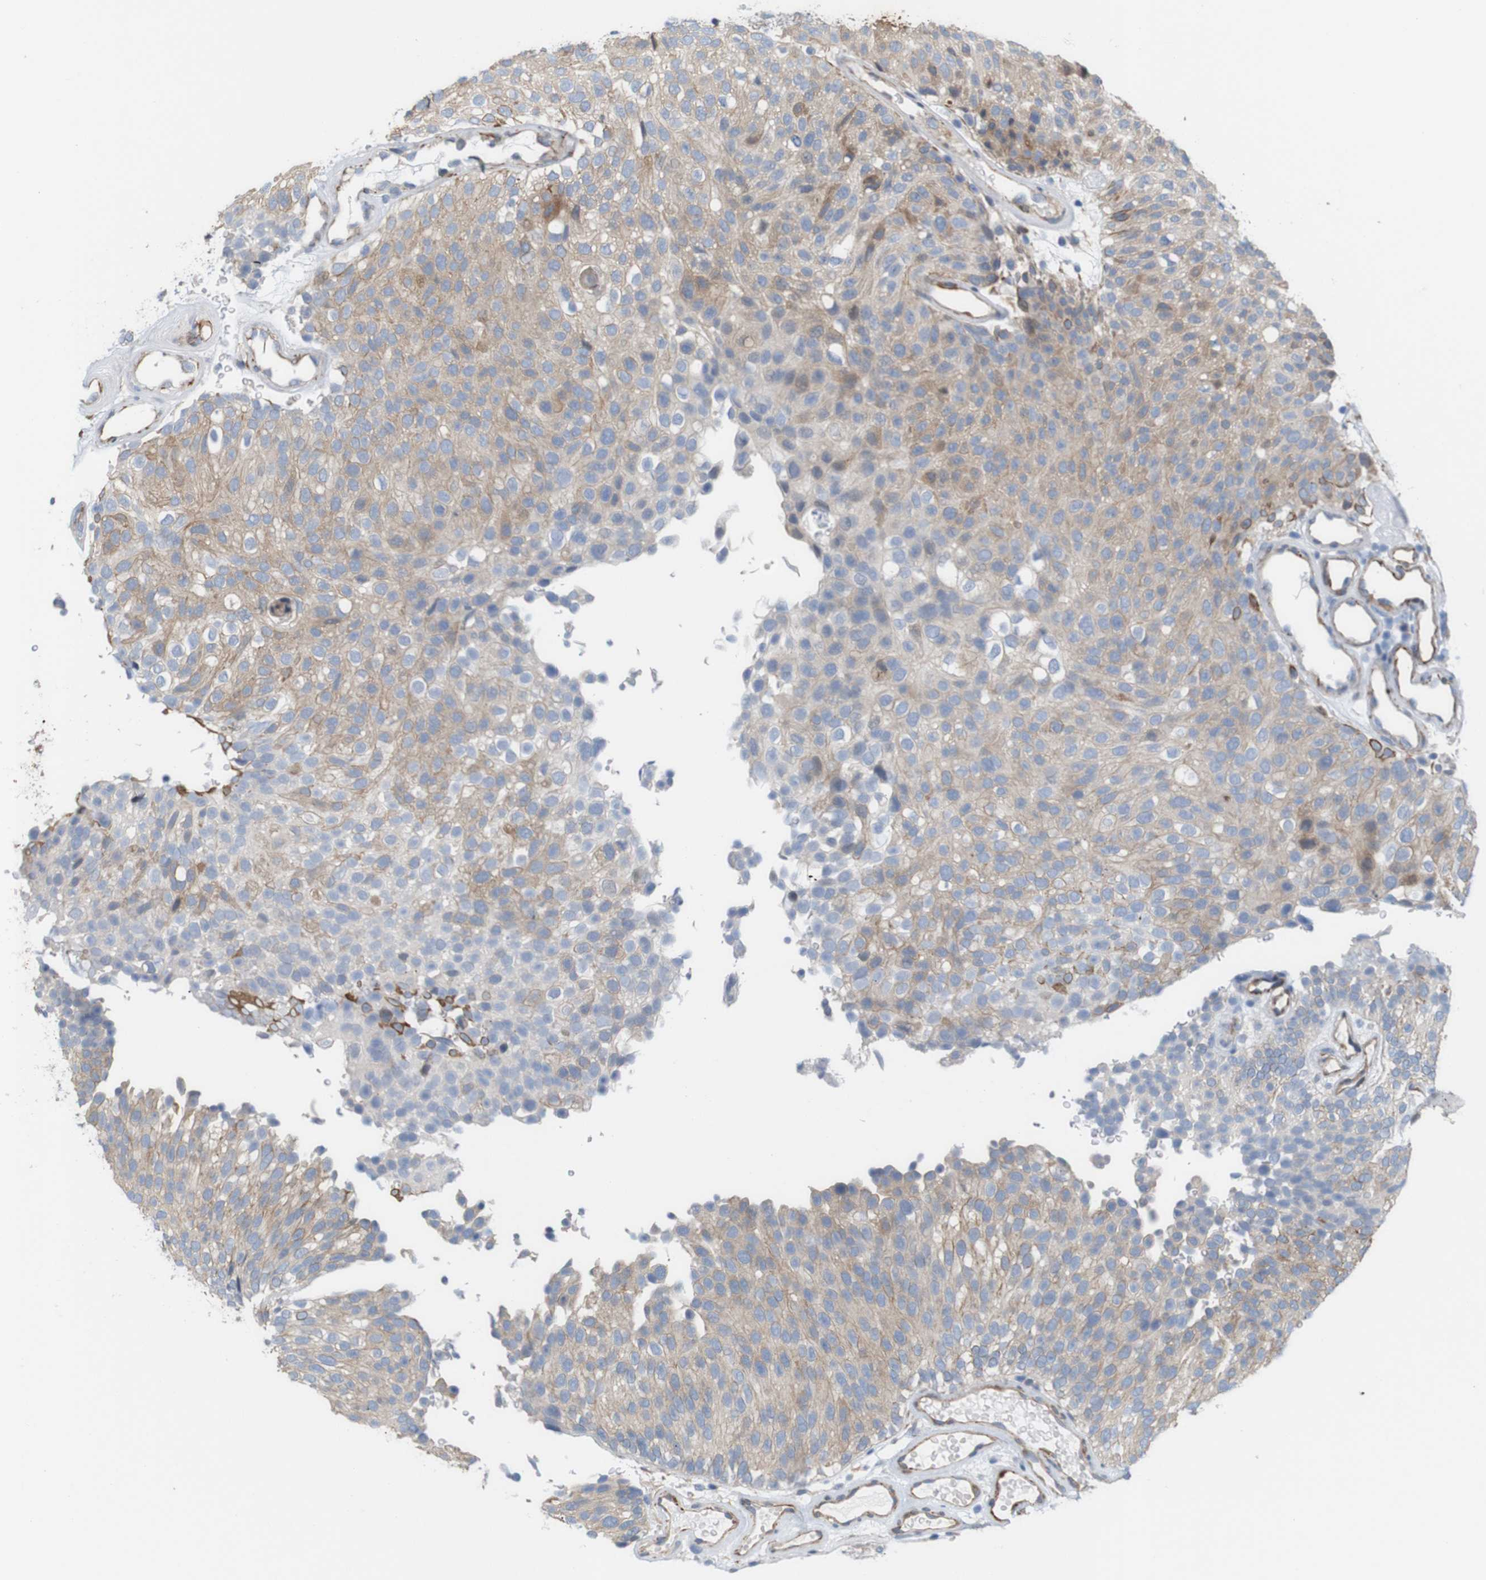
{"staining": {"intensity": "weak", "quantity": "25%-75%", "location": "cytoplasmic/membranous"}, "tissue": "urothelial cancer", "cell_type": "Tumor cells", "image_type": "cancer", "snomed": [{"axis": "morphology", "description": "Urothelial carcinoma, Low grade"}, {"axis": "topography", "description": "Urinary bladder"}], "caption": "IHC image of human urothelial carcinoma (low-grade) stained for a protein (brown), which exhibits low levels of weak cytoplasmic/membranous staining in about 25%-75% of tumor cells.", "gene": "JPH1", "patient": {"sex": "male", "age": 78}}